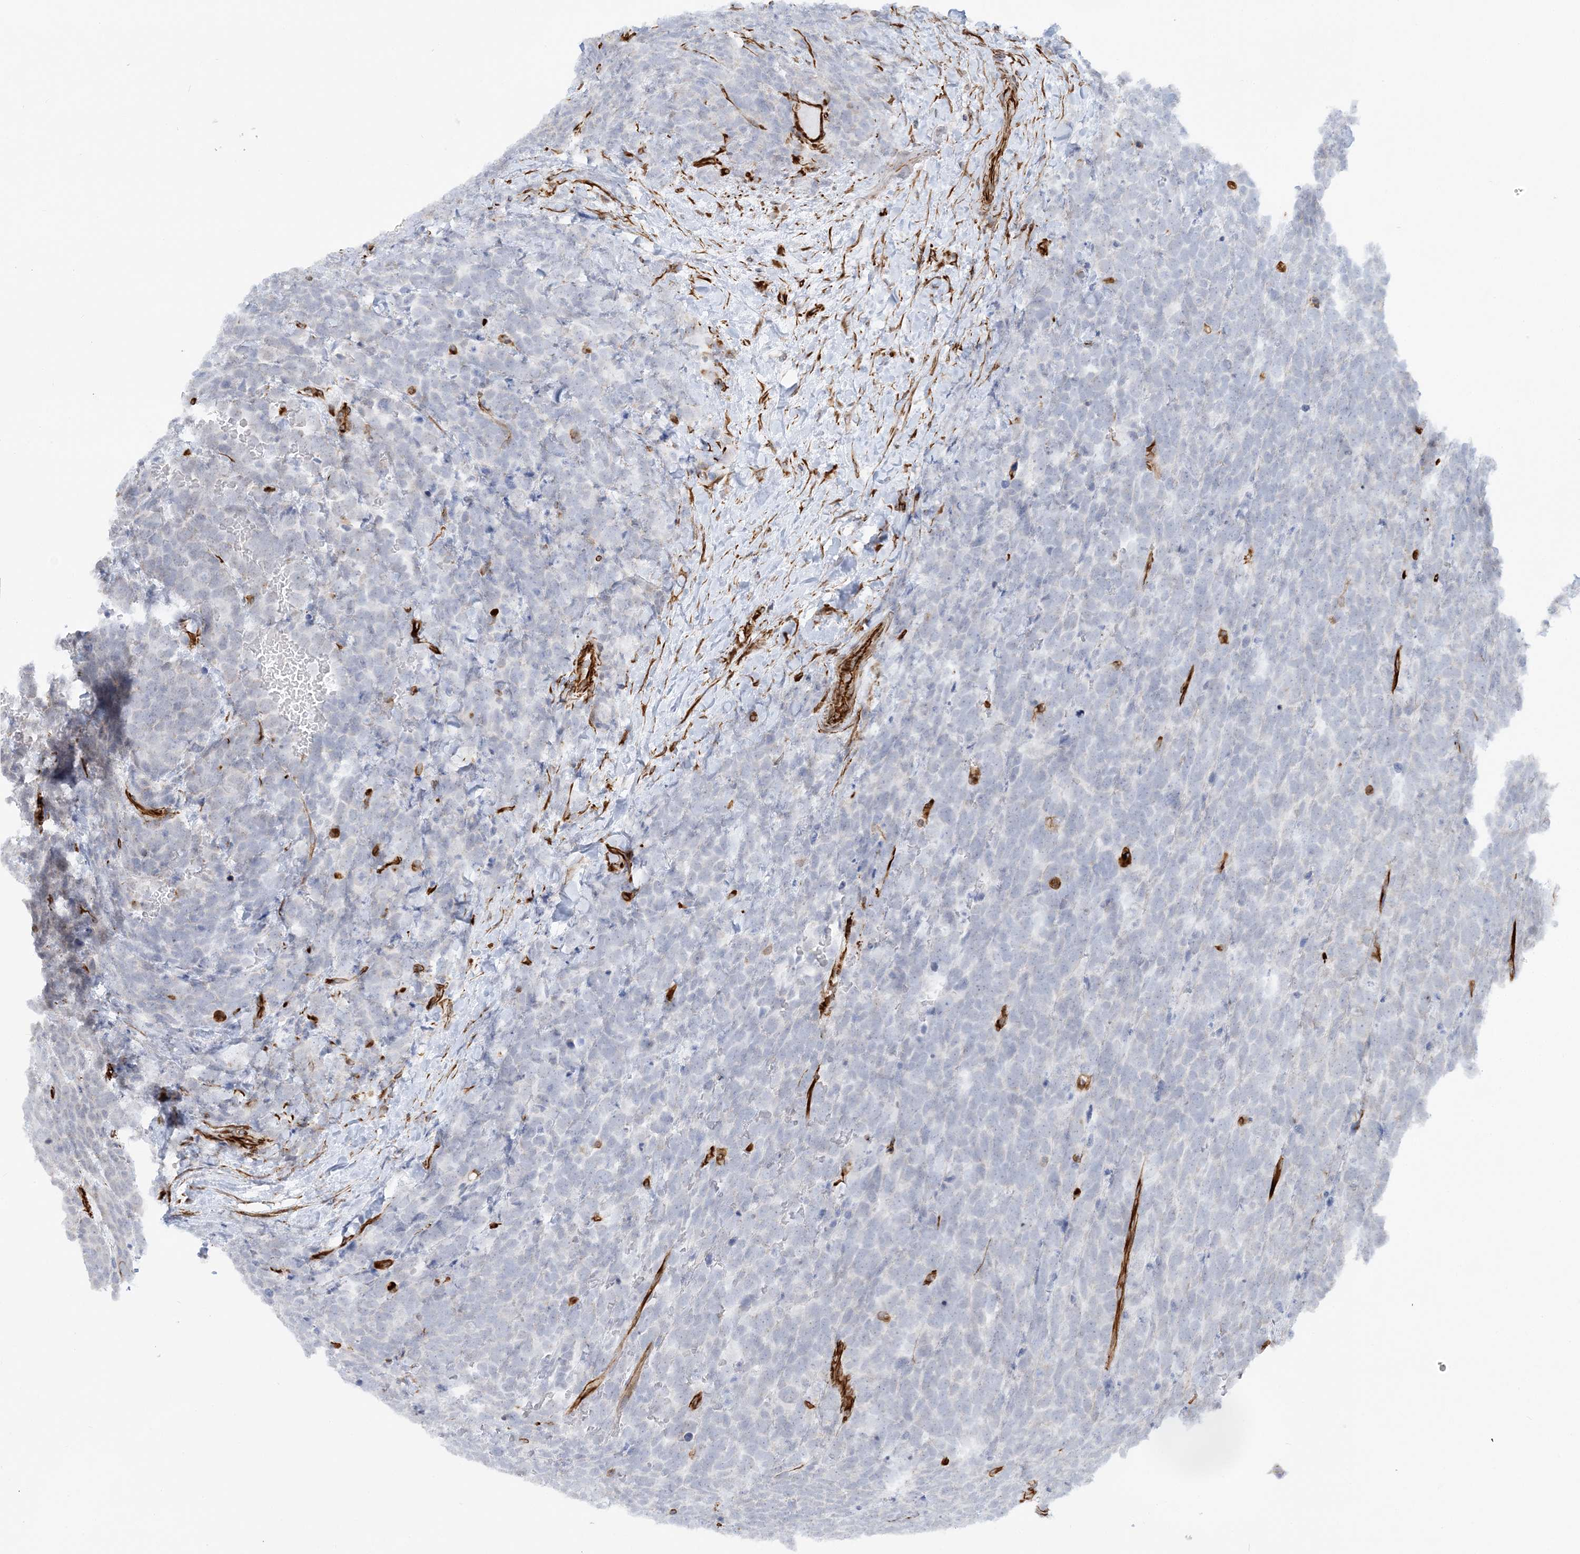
{"staining": {"intensity": "negative", "quantity": "none", "location": "none"}, "tissue": "urothelial cancer", "cell_type": "Tumor cells", "image_type": "cancer", "snomed": [{"axis": "morphology", "description": "Urothelial carcinoma, High grade"}, {"axis": "topography", "description": "Urinary bladder"}], "caption": "IHC of urothelial cancer shows no positivity in tumor cells.", "gene": "SCLT1", "patient": {"sex": "female", "age": 82}}